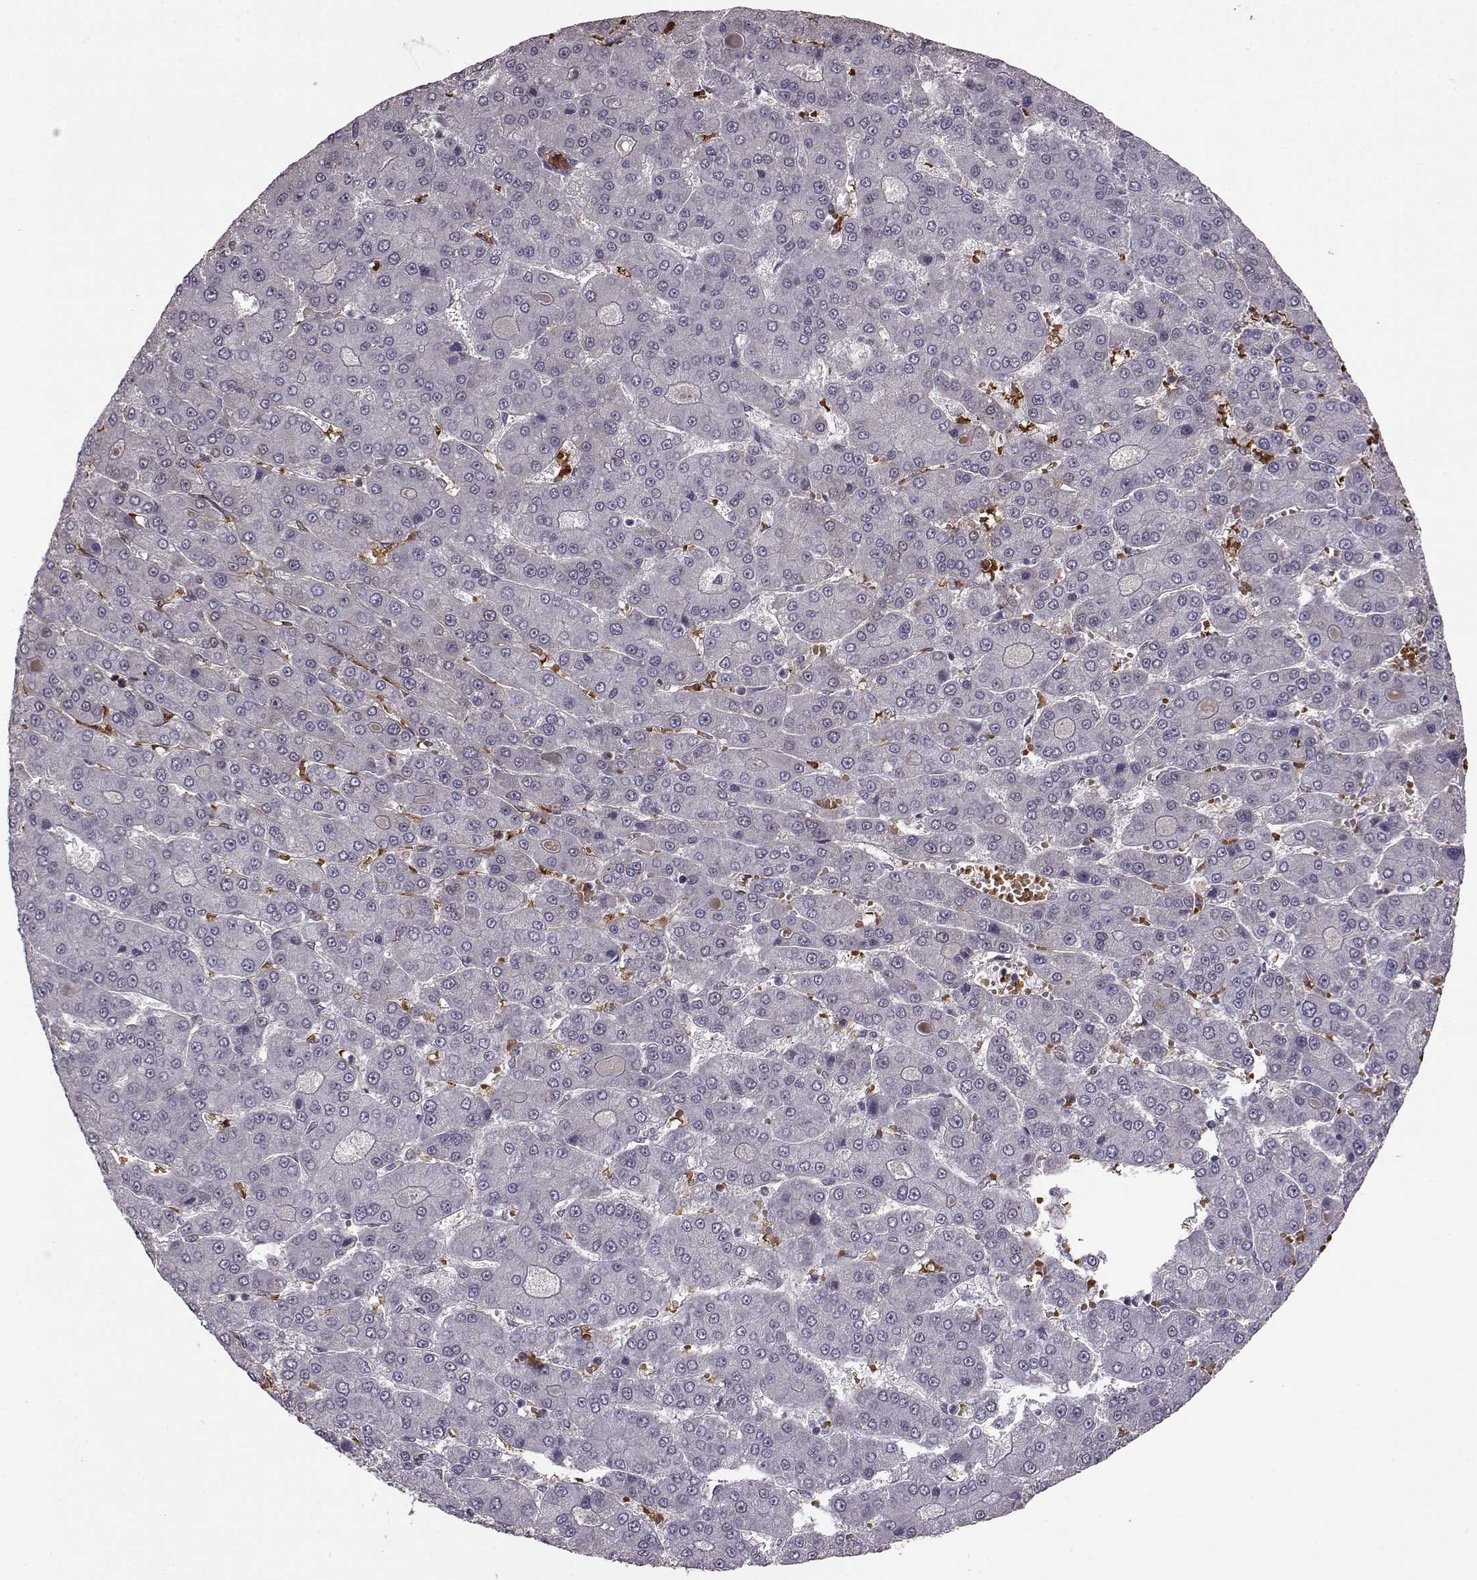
{"staining": {"intensity": "negative", "quantity": "none", "location": "none"}, "tissue": "liver cancer", "cell_type": "Tumor cells", "image_type": "cancer", "snomed": [{"axis": "morphology", "description": "Carcinoma, Hepatocellular, NOS"}, {"axis": "topography", "description": "Liver"}], "caption": "A photomicrograph of human liver cancer is negative for staining in tumor cells.", "gene": "PROP1", "patient": {"sex": "male", "age": 70}}